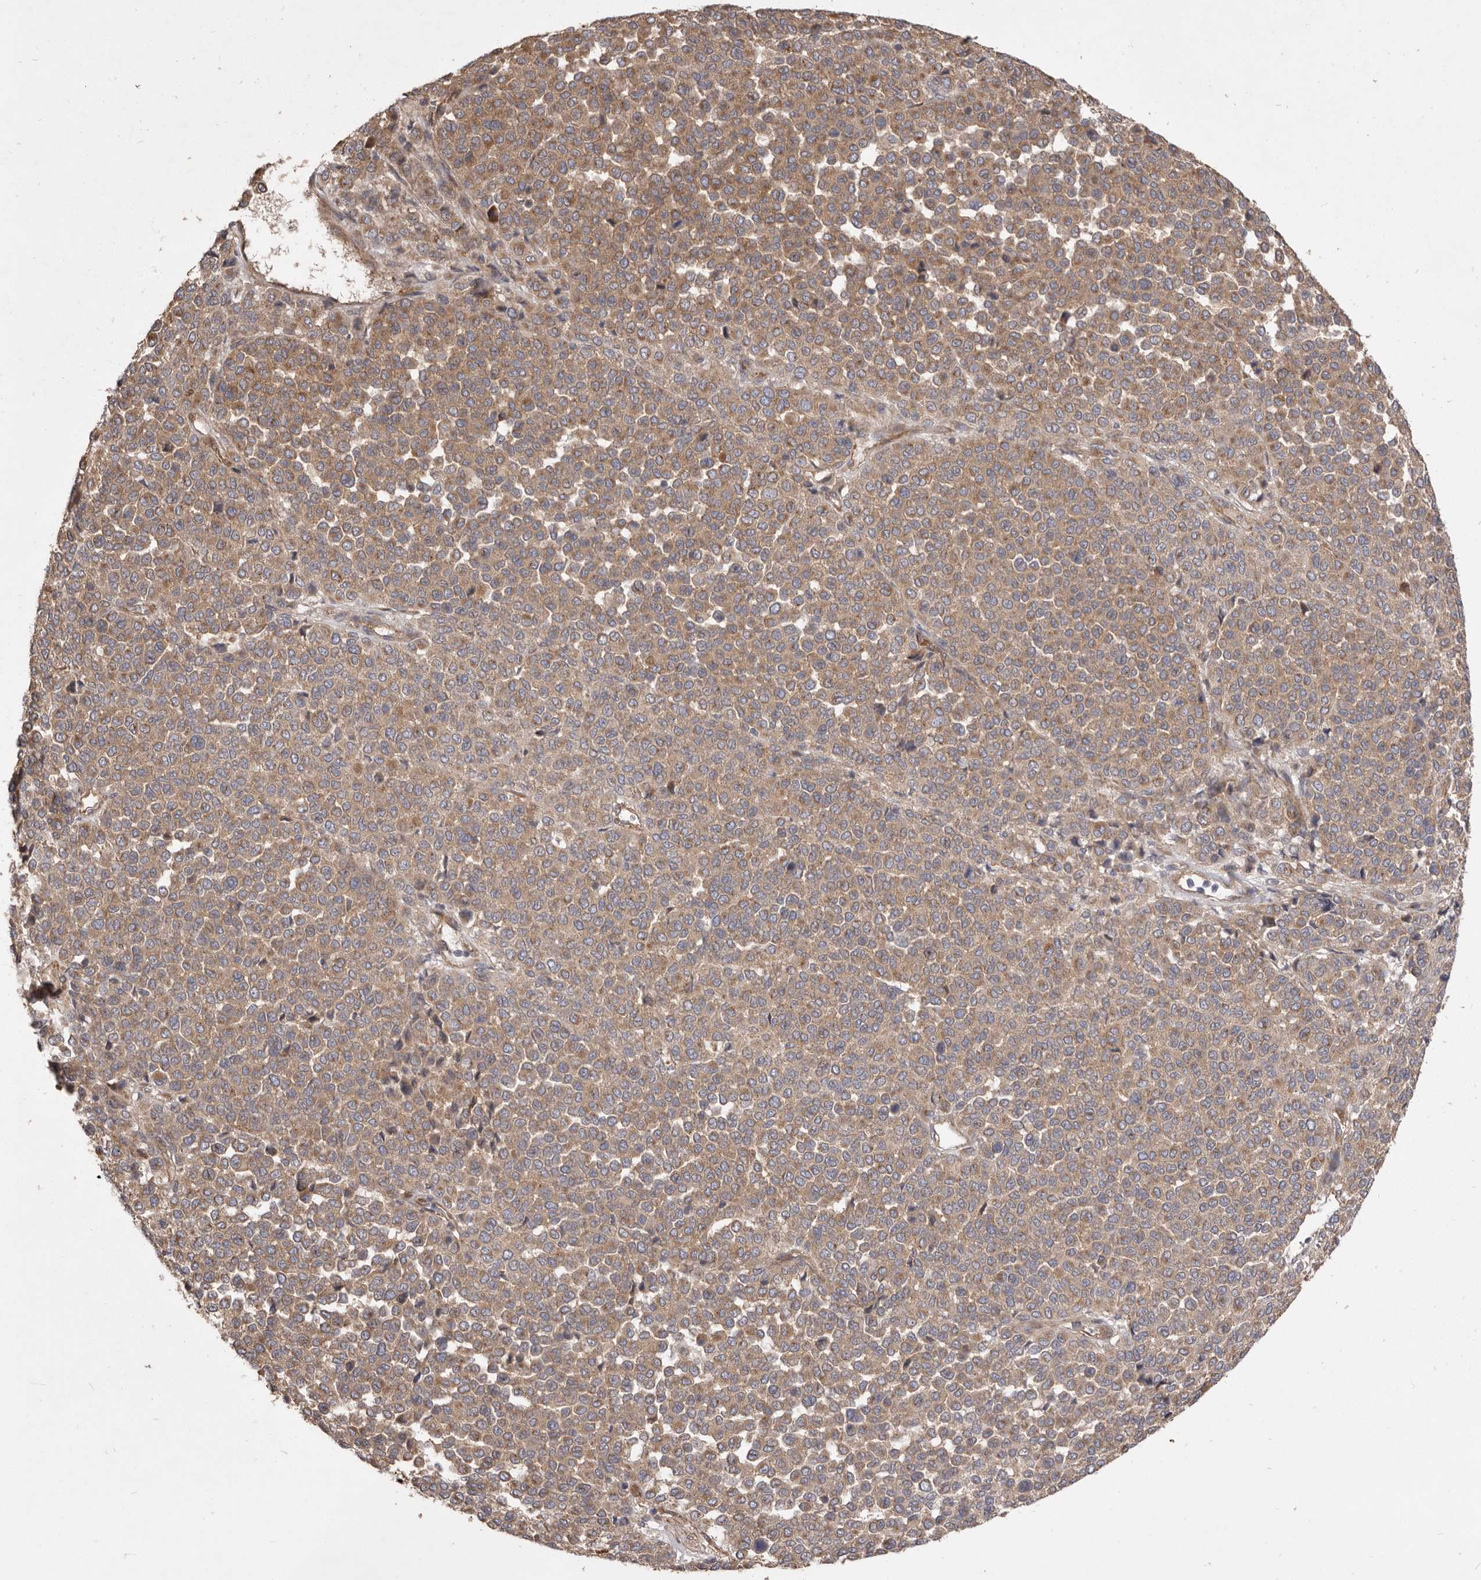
{"staining": {"intensity": "moderate", "quantity": ">75%", "location": "cytoplasmic/membranous"}, "tissue": "melanoma", "cell_type": "Tumor cells", "image_type": "cancer", "snomed": [{"axis": "morphology", "description": "Malignant melanoma, Metastatic site"}, {"axis": "topography", "description": "Pancreas"}], "caption": "There is medium levels of moderate cytoplasmic/membranous positivity in tumor cells of malignant melanoma (metastatic site), as demonstrated by immunohistochemical staining (brown color).", "gene": "VPS45", "patient": {"sex": "female", "age": 30}}